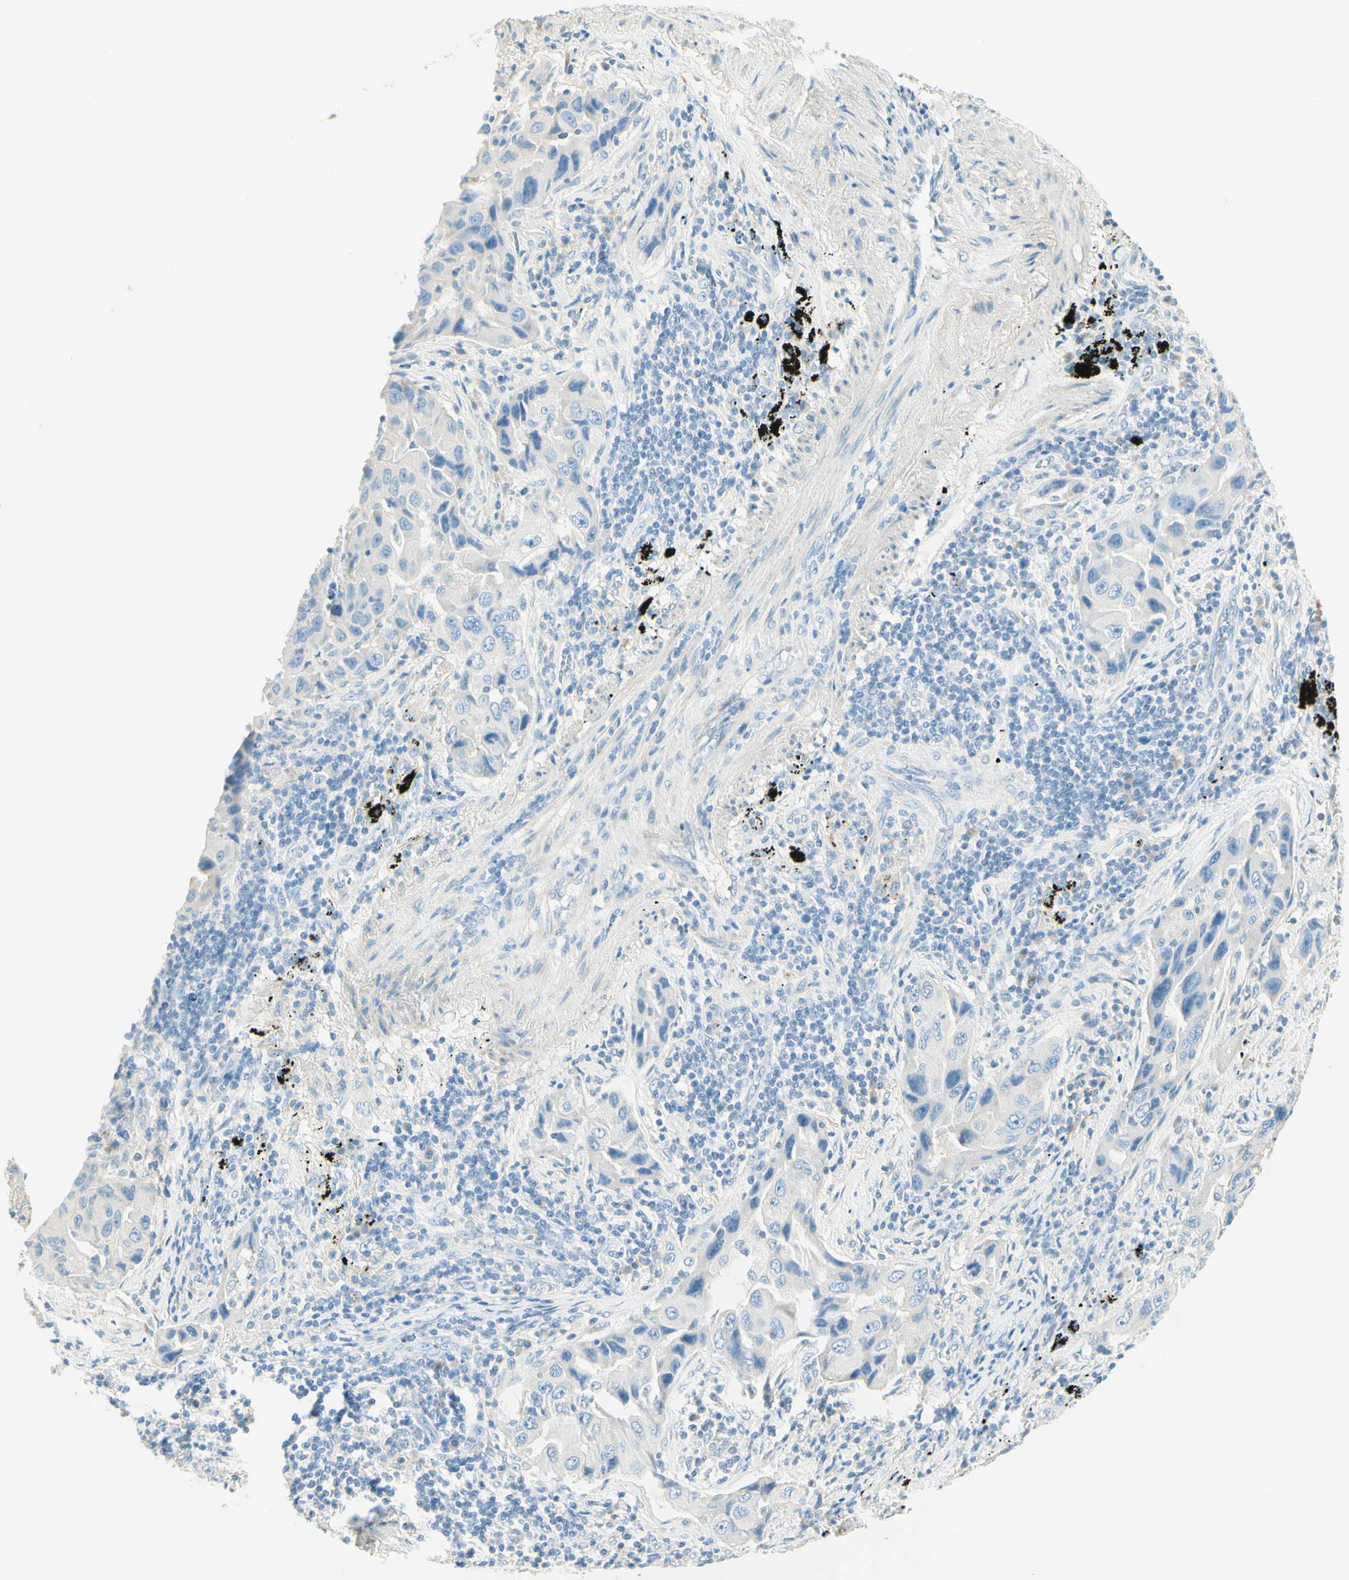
{"staining": {"intensity": "negative", "quantity": "none", "location": "none"}, "tissue": "lung cancer", "cell_type": "Tumor cells", "image_type": "cancer", "snomed": [{"axis": "morphology", "description": "Adenocarcinoma, NOS"}, {"axis": "topography", "description": "Lung"}], "caption": "Image shows no significant protein expression in tumor cells of lung cancer. The staining was performed using DAB to visualize the protein expression in brown, while the nuclei were stained in blue with hematoxylin (Magnification: 20x).", "gene": "NCBP2L", "patient": {"sex": "female", "age": 65}}